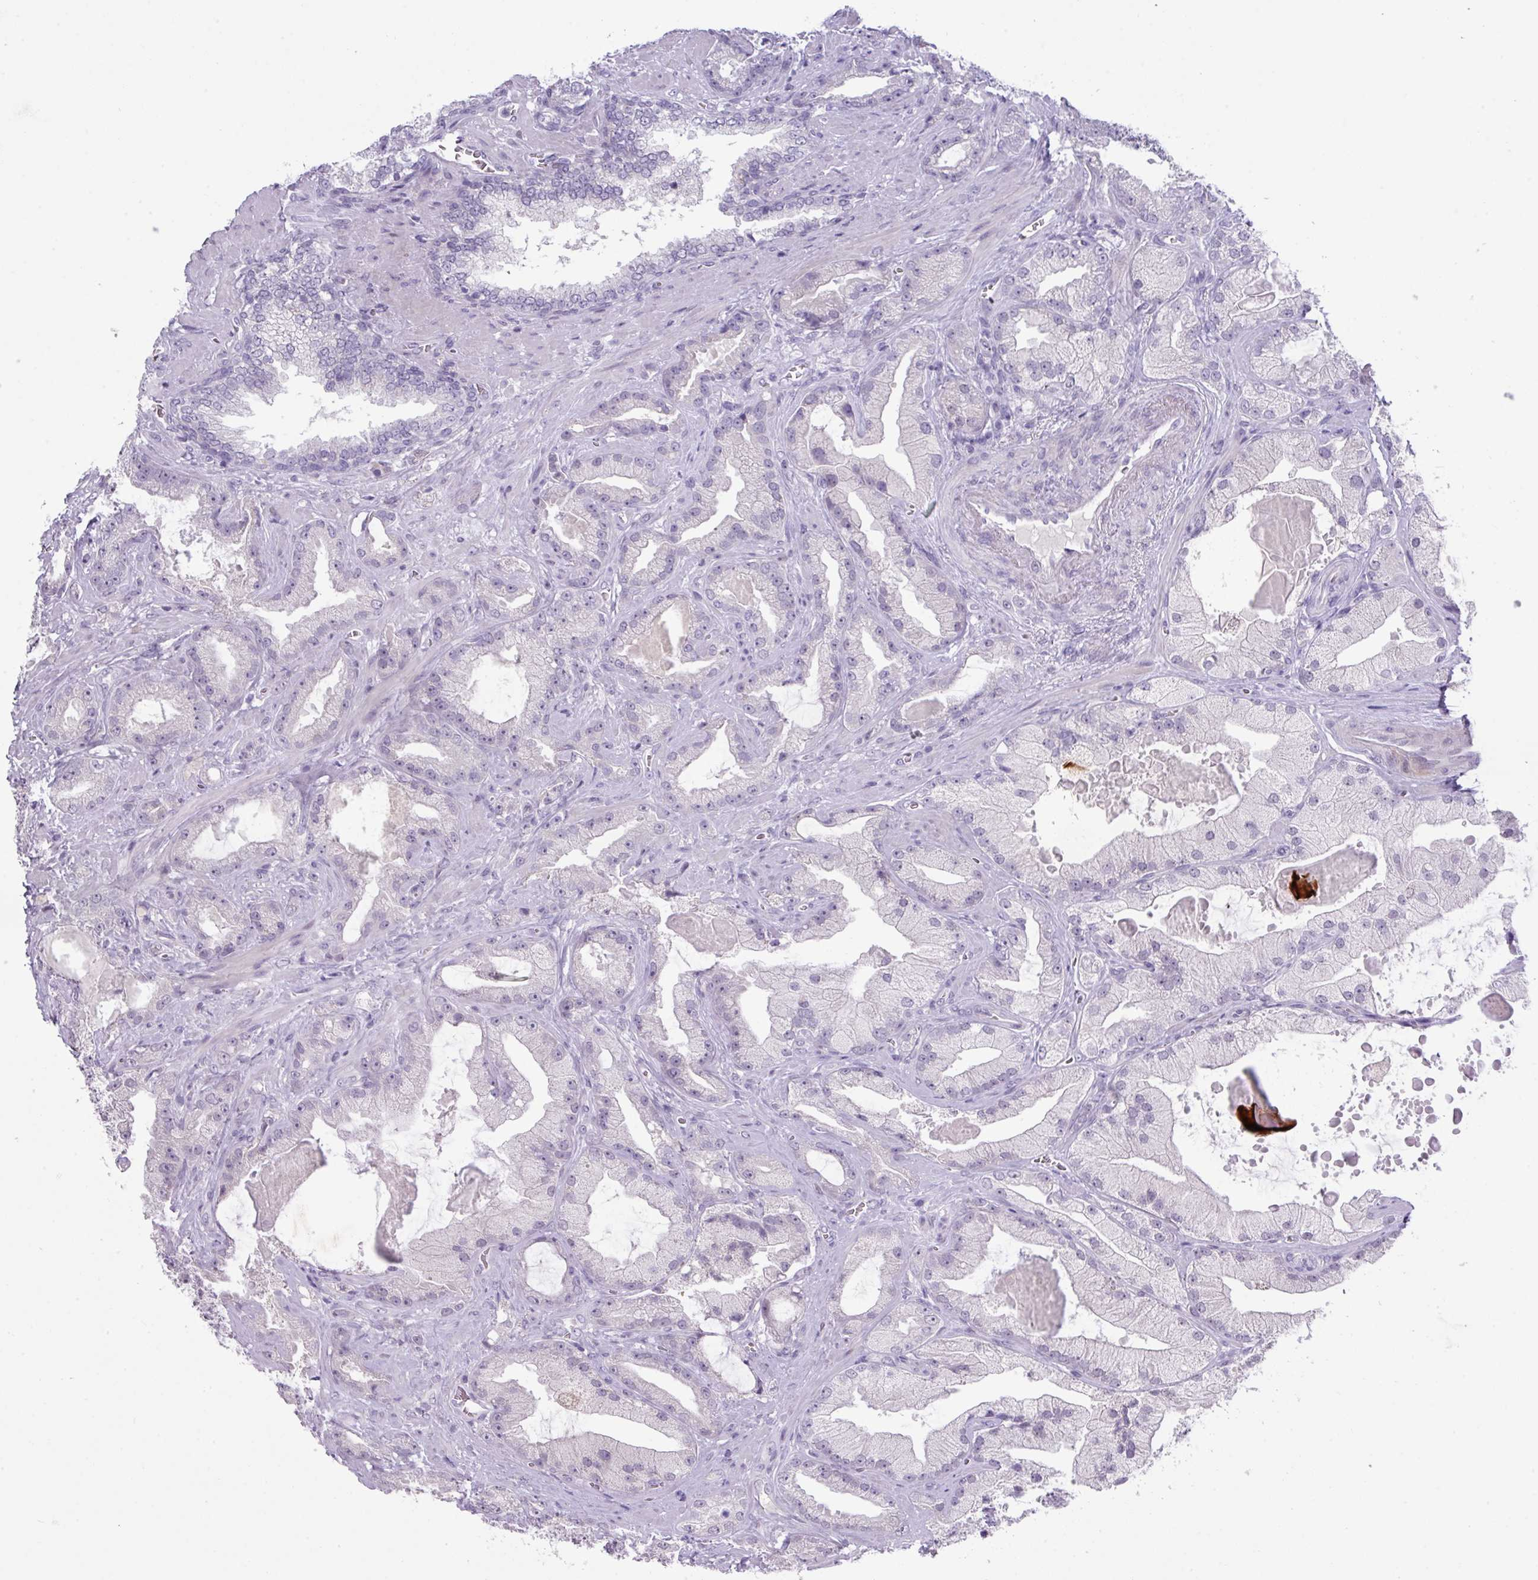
{"staining": {"intensity": "negative", "quantity": "none", "location": "none"}, "tissue": "prostate cancer", "cell_type": "Tumor cells", "image_type": "cancer", "snomed": [{"axis": "morphology", "description": "Adenocarcinoma, High grade"}, {"axis": "topography", "description": "Prostate"}], "caption": "There is no significant staining in tumor cells of prostate cancer (adenocarcinoma (high-grade)).", "gene": "ANKRD13B", "patient": {"sex": "male", "age": 68}}